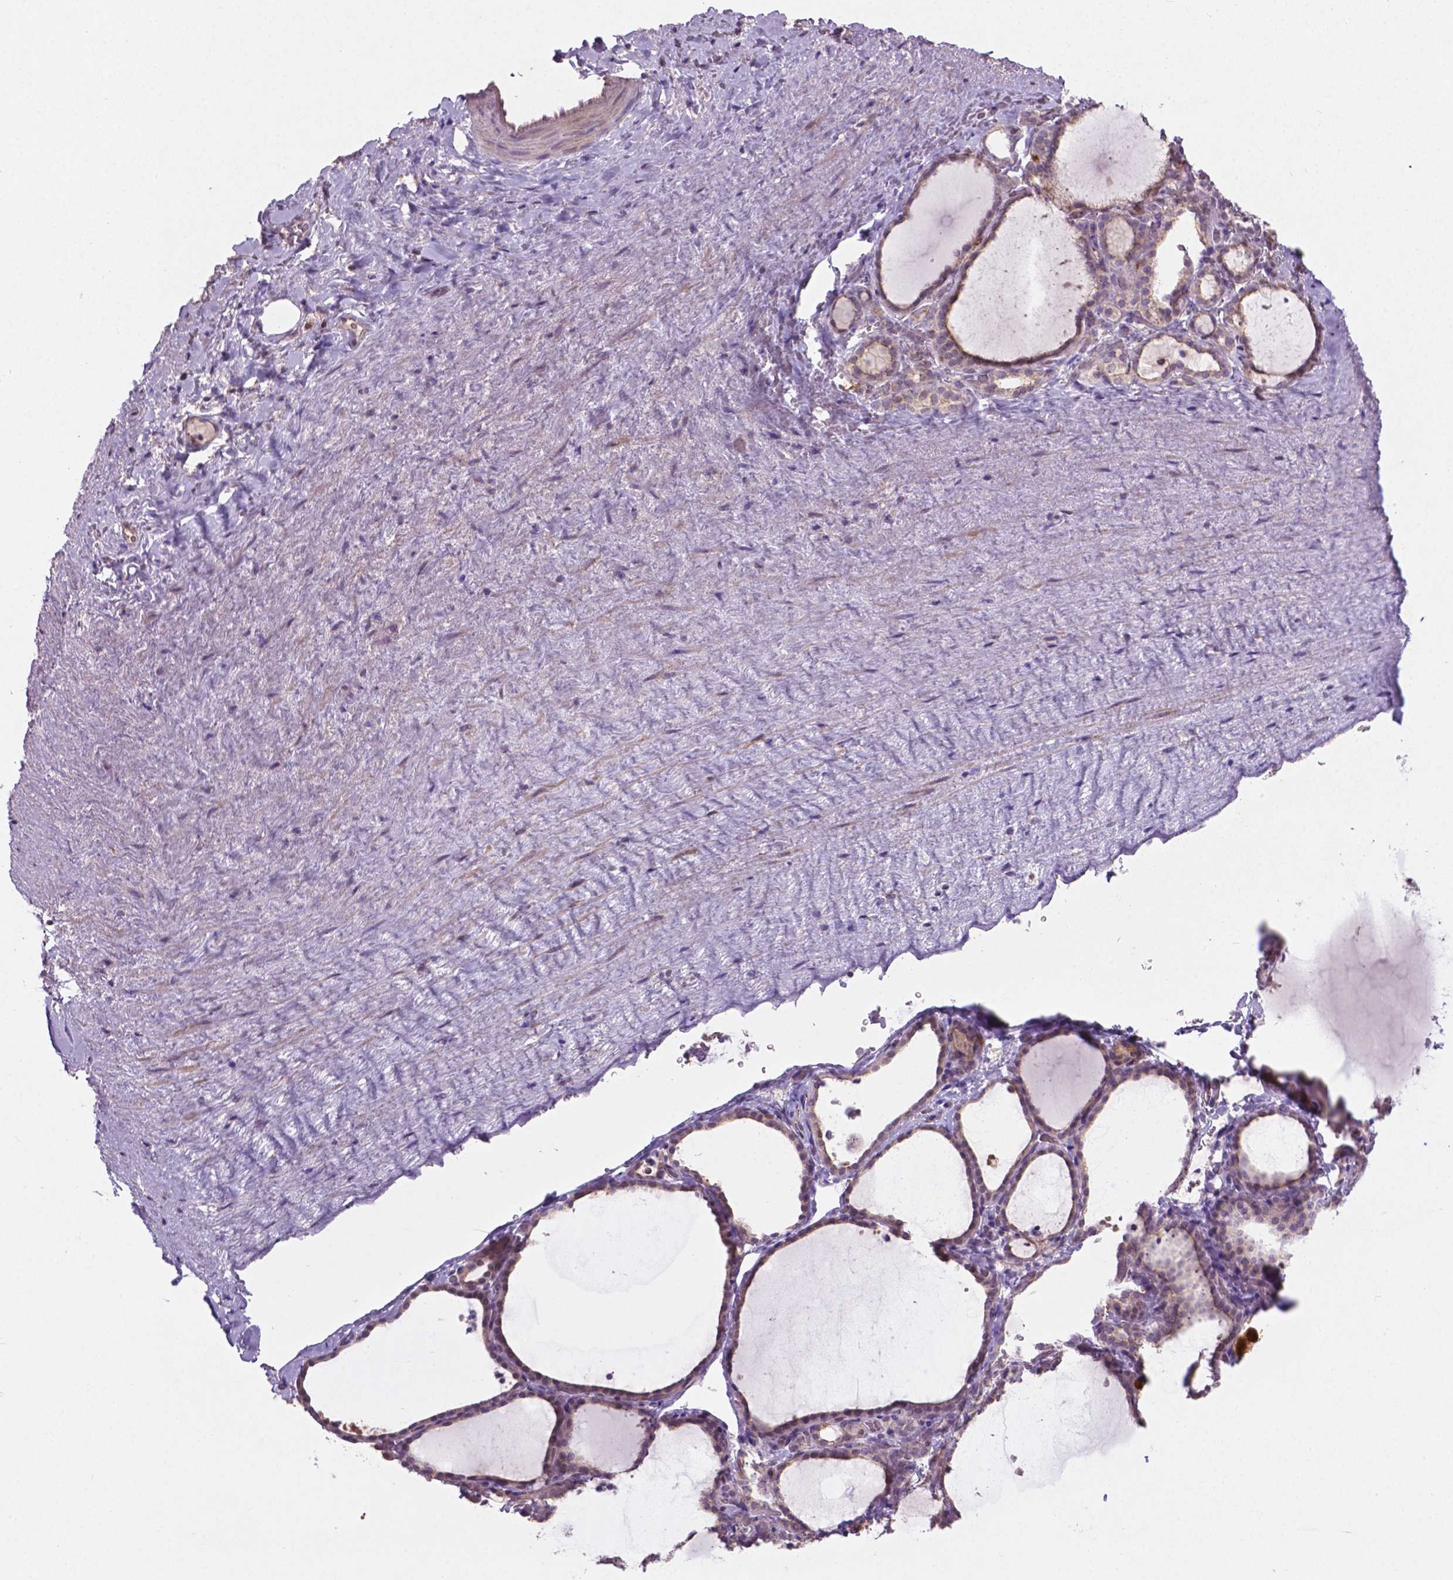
{"staining": {"intensity": "negative", "quantity": "none", "location": "none"}, "tissue": "thyroid gland", "cell_type": "Glandular cells", "image_type": "normal", "snomed": [{"axis": "morphology", "description": "Normal tissue, NOS"}, {"axis": "topography", "description": "Thyroid gland"}], "caption": "This is an immunohistochemistry (IHC) histopathology image of normal human thyroid gland. There is no staining in glandular cells.", "gene": "ARL5C", "patient": {"sex": "female", "age": 22}}